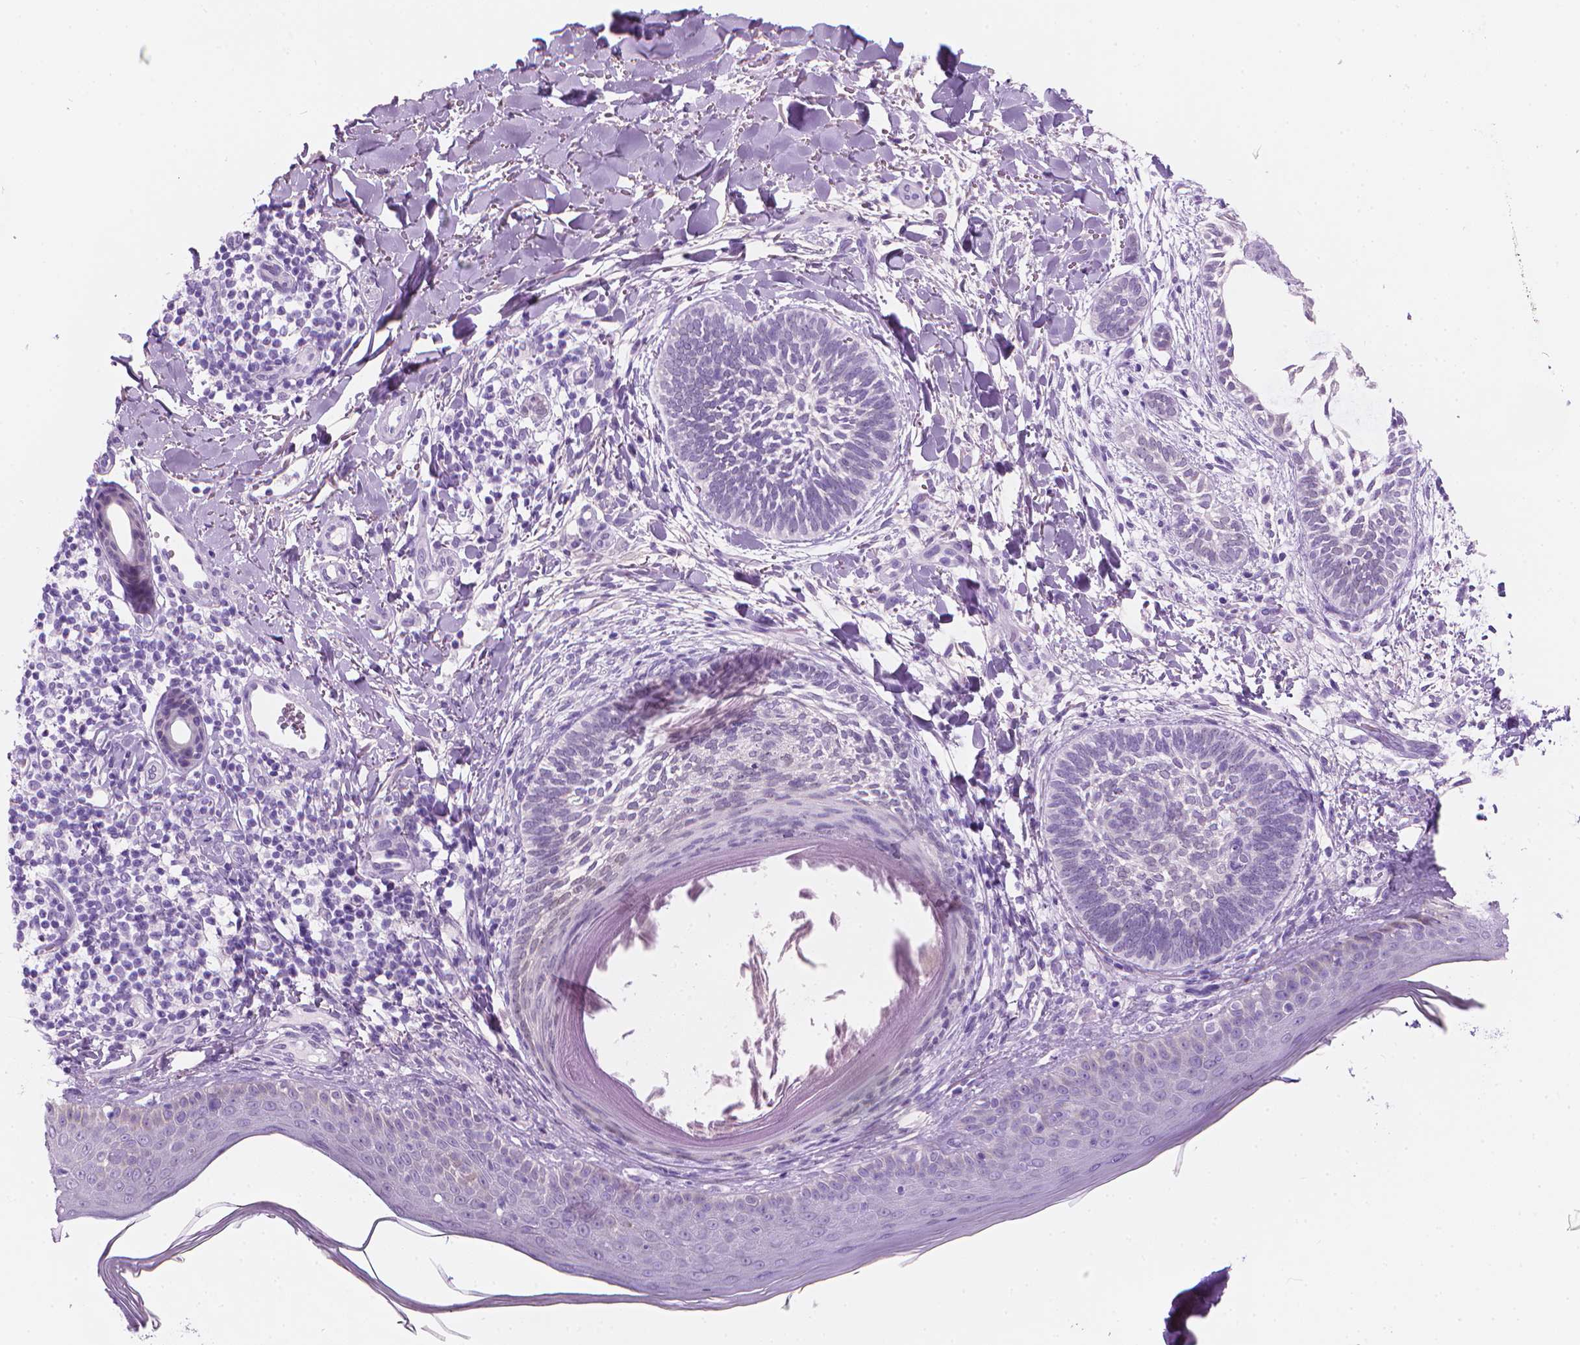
{"staining": {"intensity": "negative", "quantity": "none", "location": "none"}, "tissue": "skin cancer", "cell_type": "Tumor cells", "image_type": "cancer", "snomed": [{"axis": "morphology", "description": "Normal tissue, NOS"}, {"axis": "morphology", "description": "Basal cell carcinoma"}, {"axis": "topography", "description": "Skin"}], "caption": "Protein analysis of skin cancer (basal cell carcinoma) reveals no significant positivity in tumor cells. (DAB immunohistochemistry, high magnification).", "gene": "TTC29", "patient": {"sex": "male", "age": 46}}